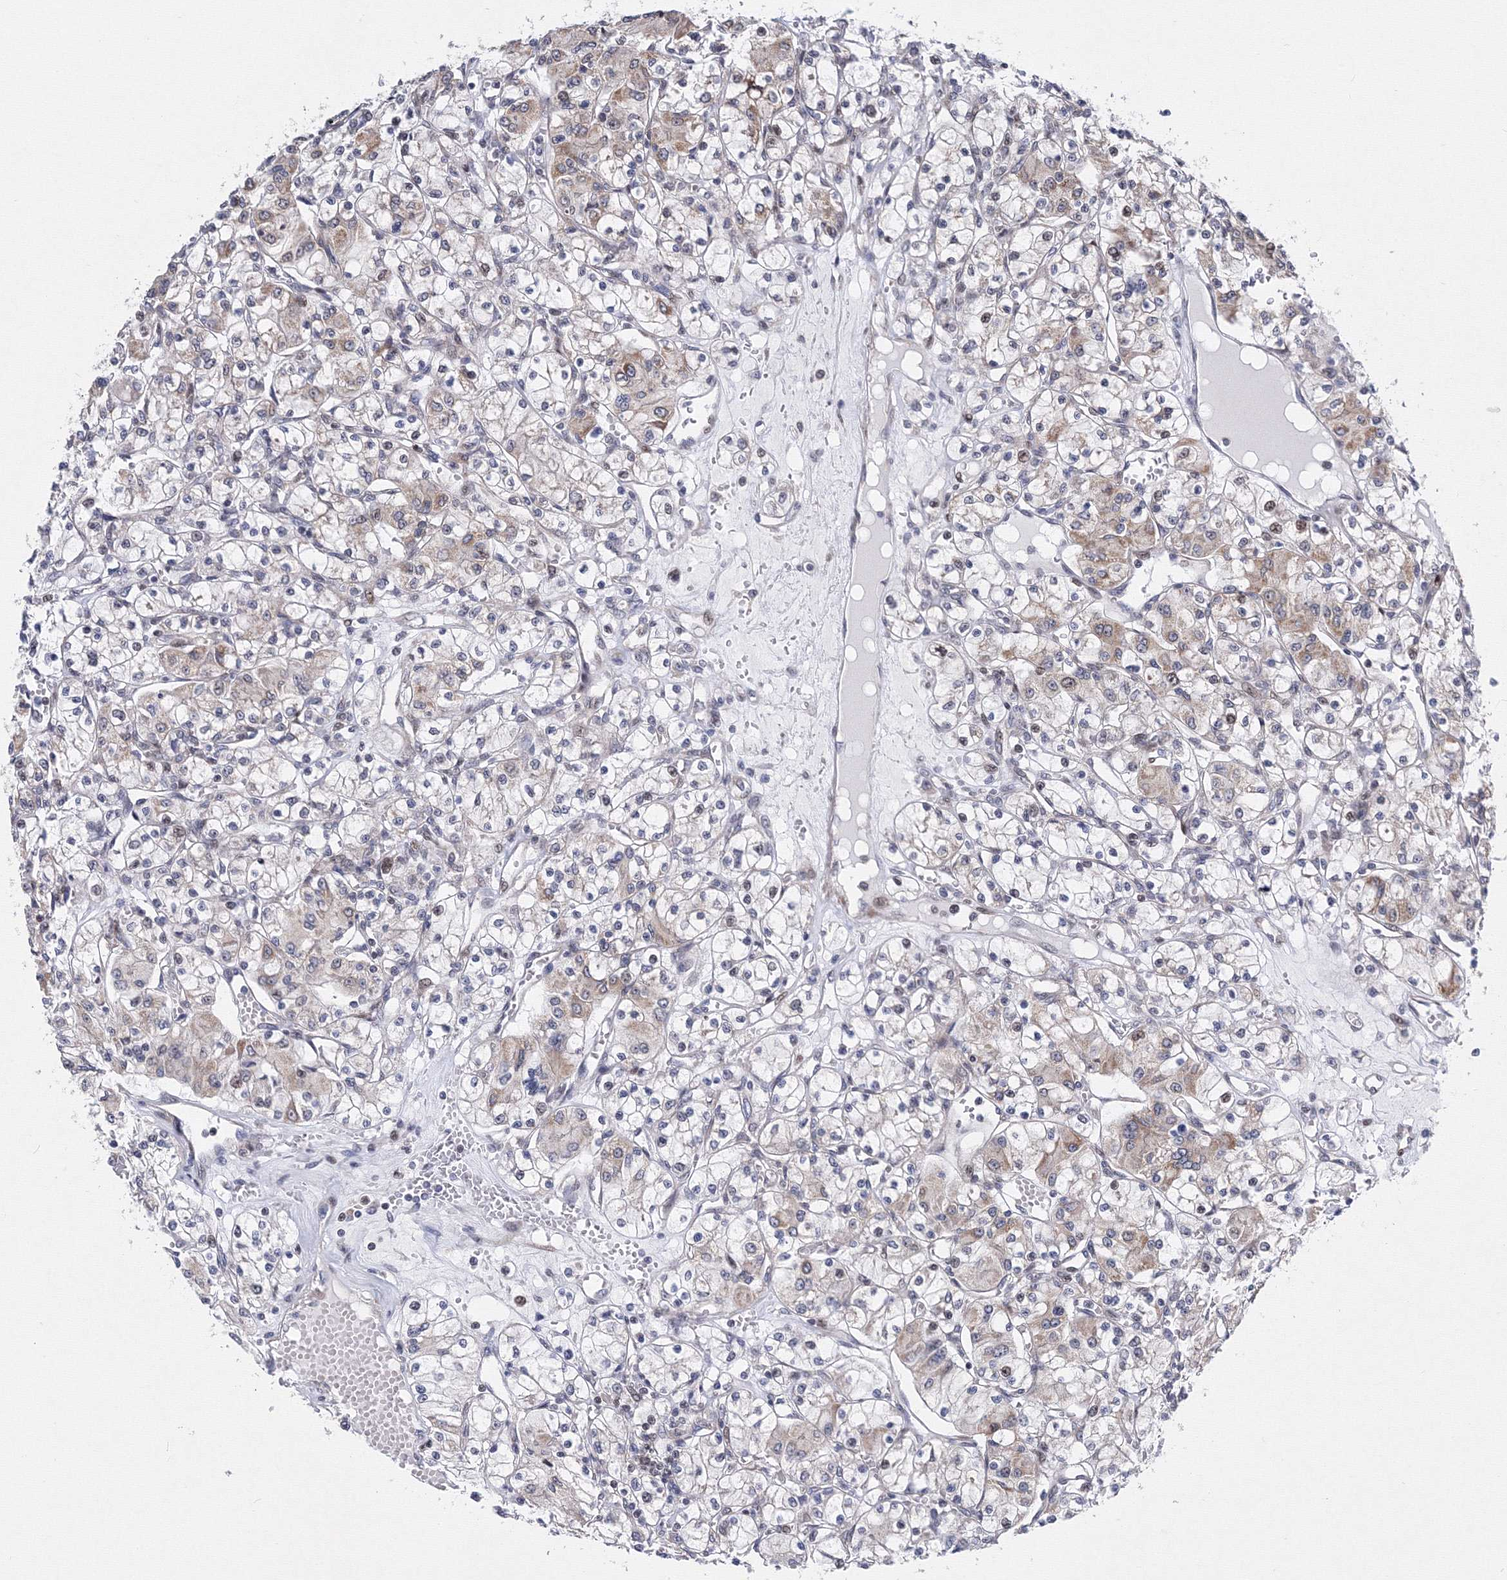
{"staining": {"intensity": "moderate", "quantity": "<25%", "location": "cytoplasmic/membranous"}, "tissue": "renal cancer", "cell_type": "Tumor cells", "image_type": "cancer", "snomed": [{"axis": "morphology", "description": "Adenocarcinoma, NOS"}, {"axis": "topography", "description": "Kidney"}], "caption": "A brown stain highlights moderate cytoplasmic/membranous positivity of a protein in human adenocarcinoma (renal) tumor cells.", "gene": "GPN1", "patient": {"sex": "female", "age": 59}}